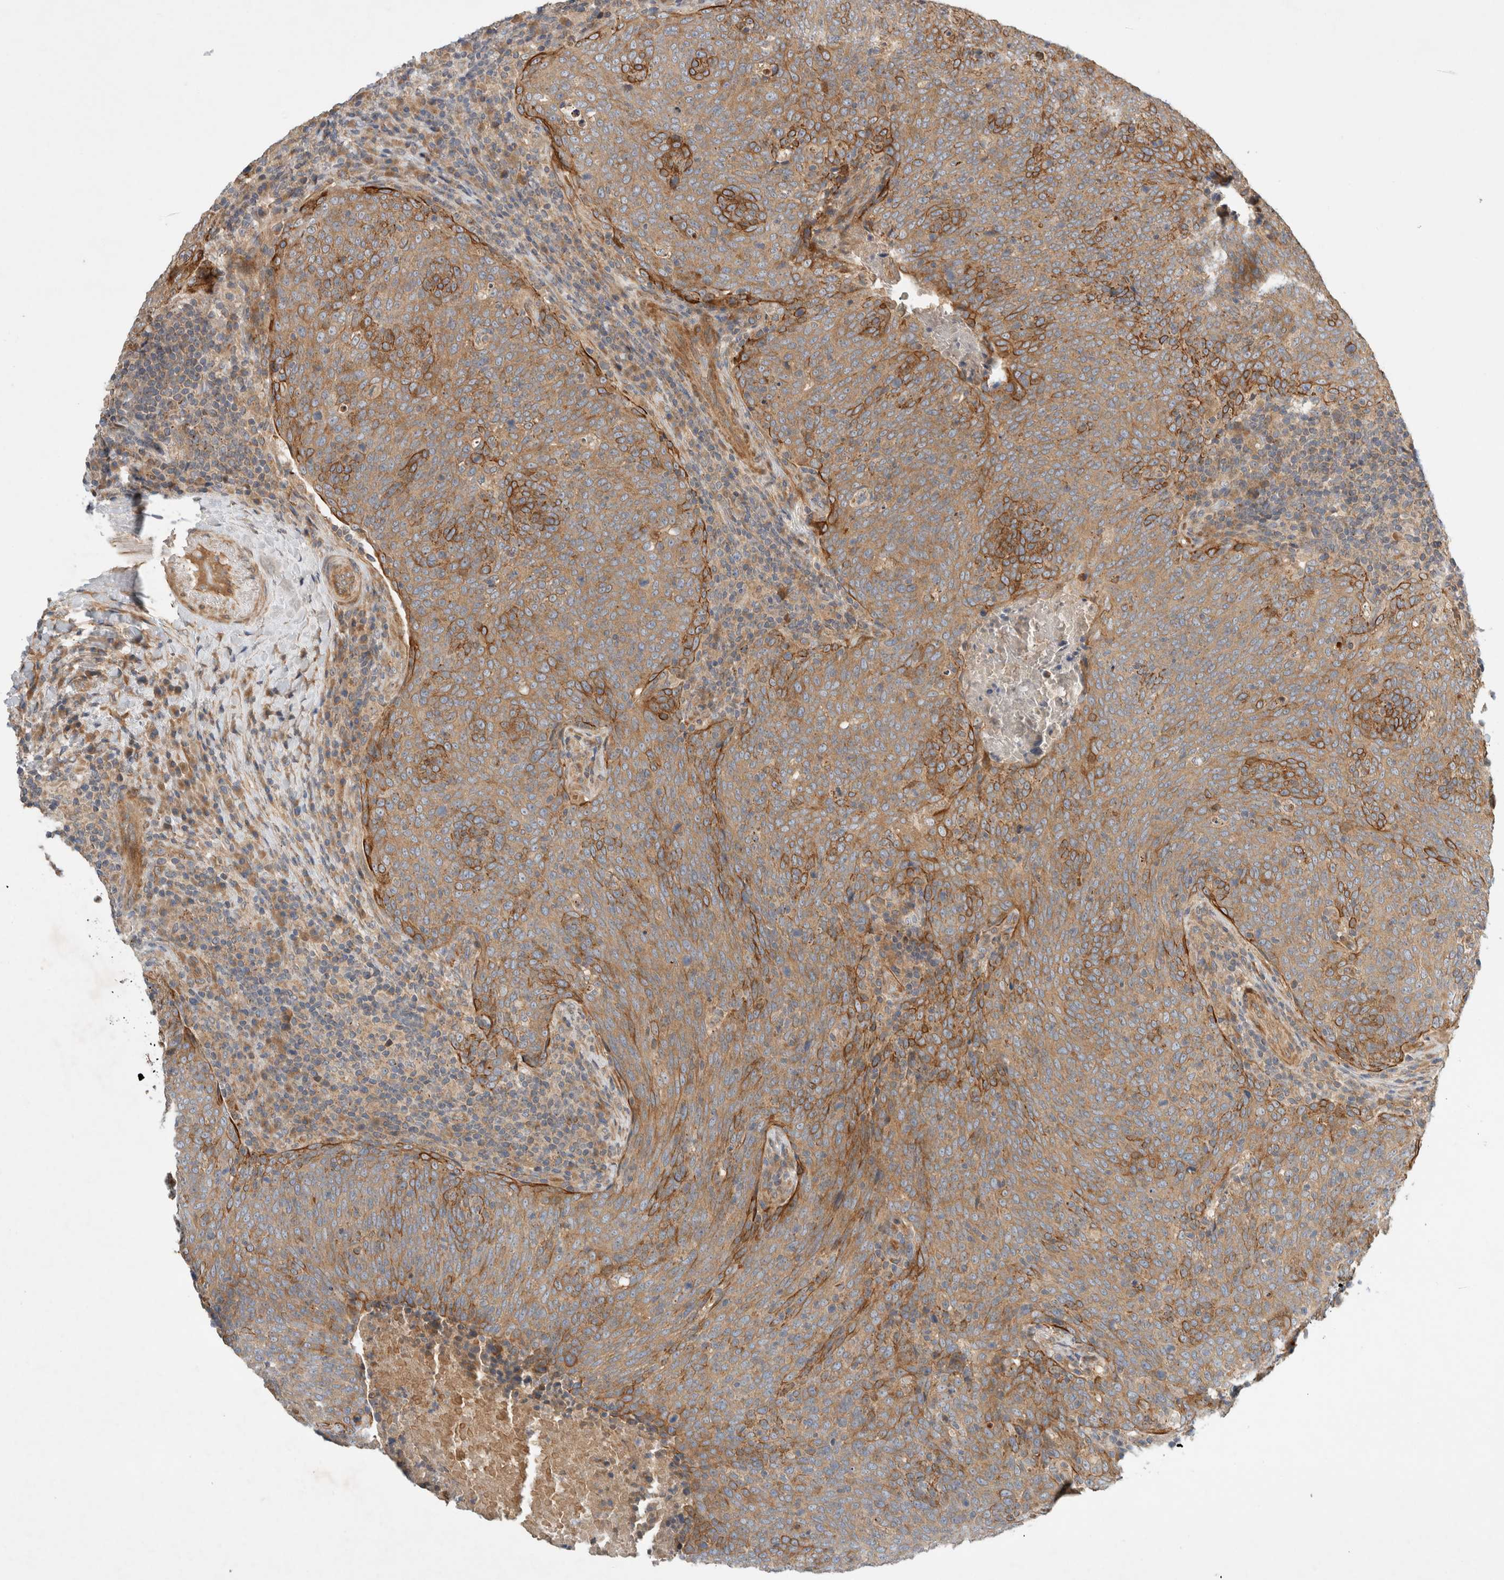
{"staining": {"intensity": "moderate", "quantity": ">75%", "location": "cytoplasmic/membranous"}, "tissue": "head and neck cancer", "cell_type": "Tumor cells", "image_type": "cancer", "snomed": [{"axis": "morphology", "description": "Squamous cell carcinoma, NOS"}, {"axis": "morphology", "description": "Squamous cell carcinoma, metastatic, NOS"}, {"axis": "topography", "description": "Lymph node"}, {"axis": "topography", "description": "Head-Neck"}], "caption": "An image showing moderate cytoplasmic/membranous expression in about >75% of tumor cells in head and neck metastatic squamous cell carcinoma, as visualized by brown immunohistochemical staining.", "gene": "ARMC9", "patient": {"sex": "male", "age": 62}}